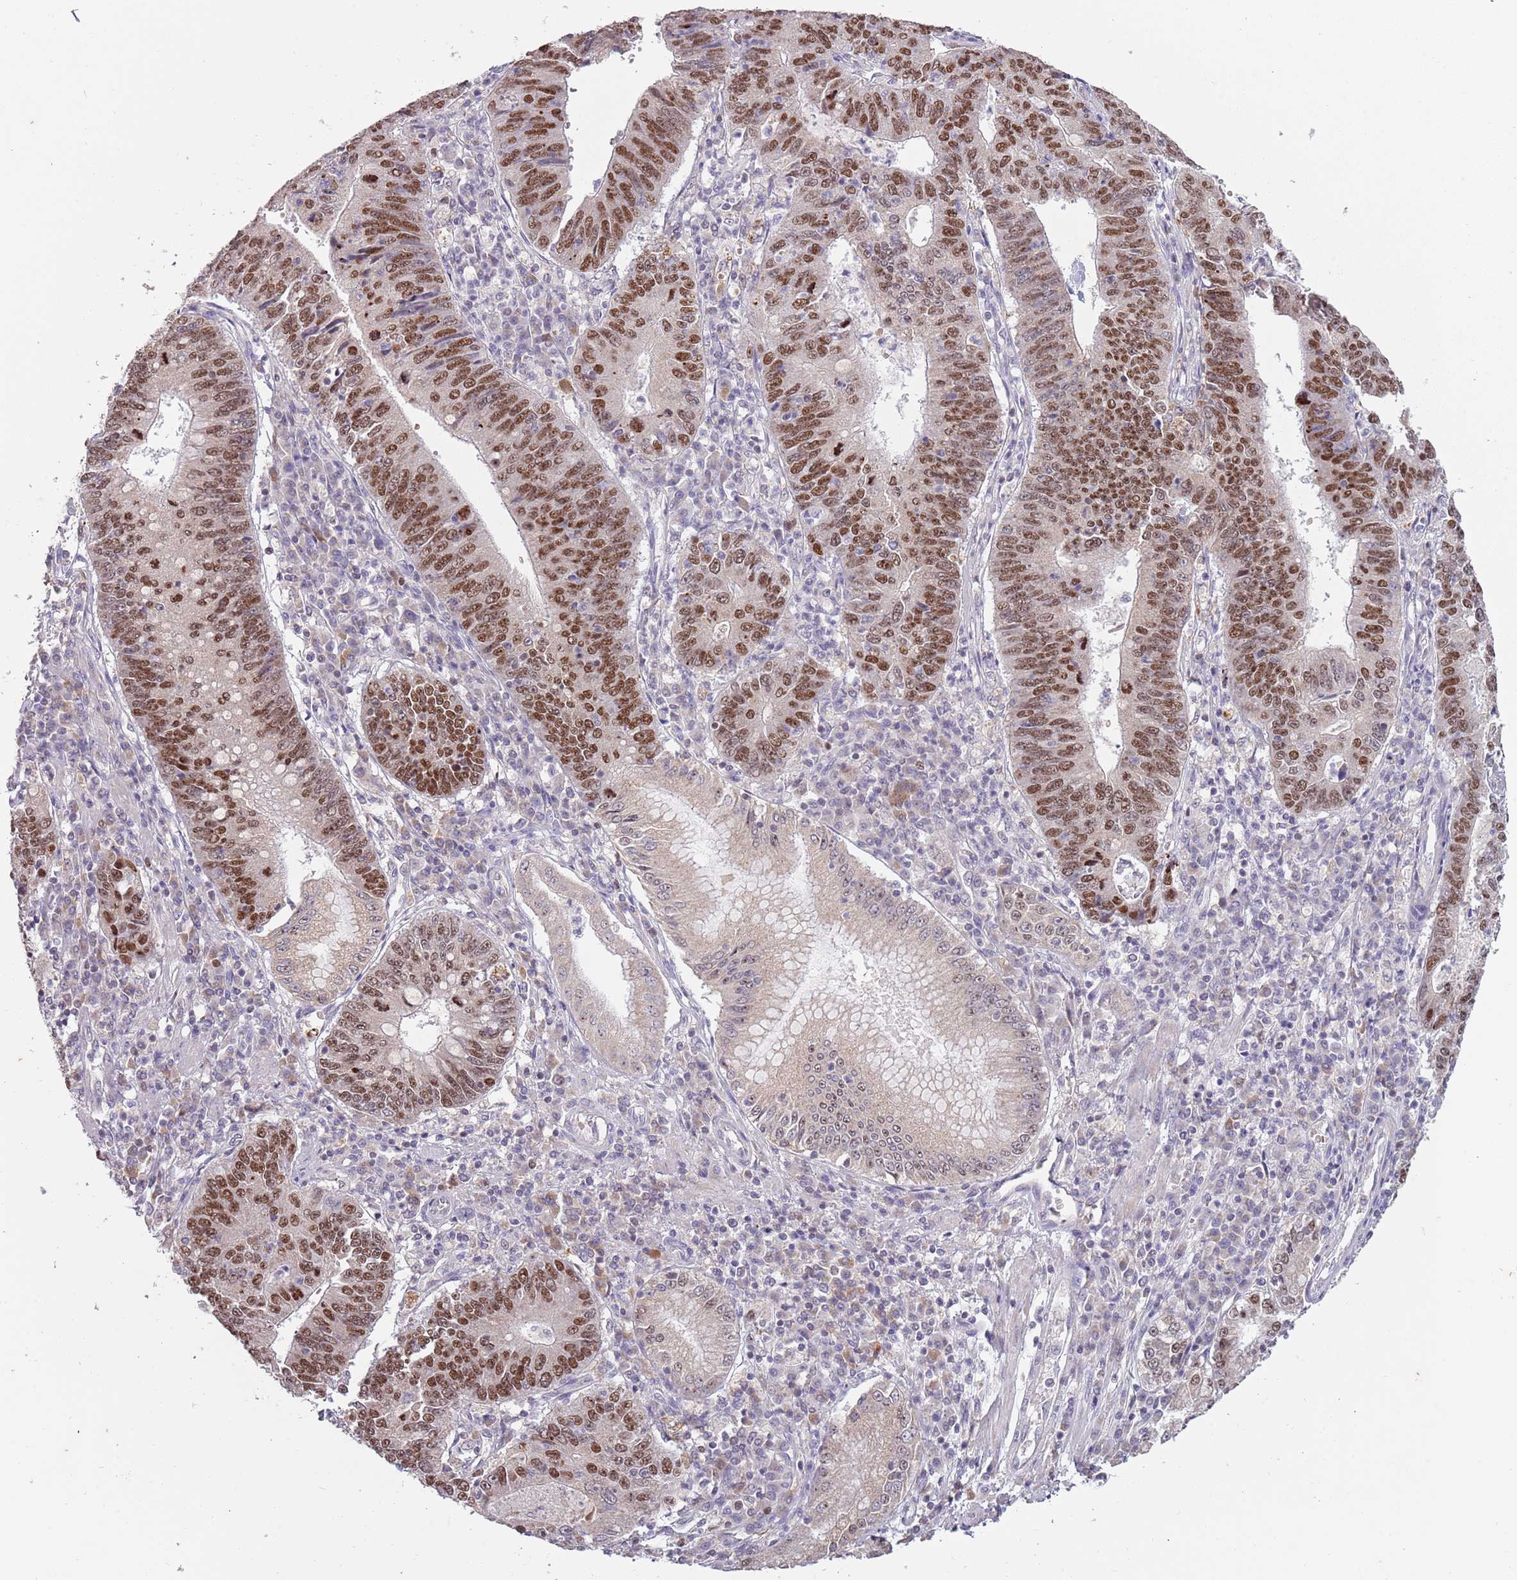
{"staining": {"intensity": "strong", "quantity": ">75%", "location": "nuclear"}, "tissue": "stomach cancer", "cell_type": "Tumor cells", "image_type": "cancer", "snomed": [{"axis": "morphology", "description": "Adenocarcinoma, NOS"}, {"axis": "topography", "description": "Stomach"}], "caption": "There is high levels of strong nuclear staining in tumor cells of stomach cancer, as demonstrated by immunohistochemical staining (brown color).", "gene": "SYS1", "patient": {"sex": "male", "age": 59}}